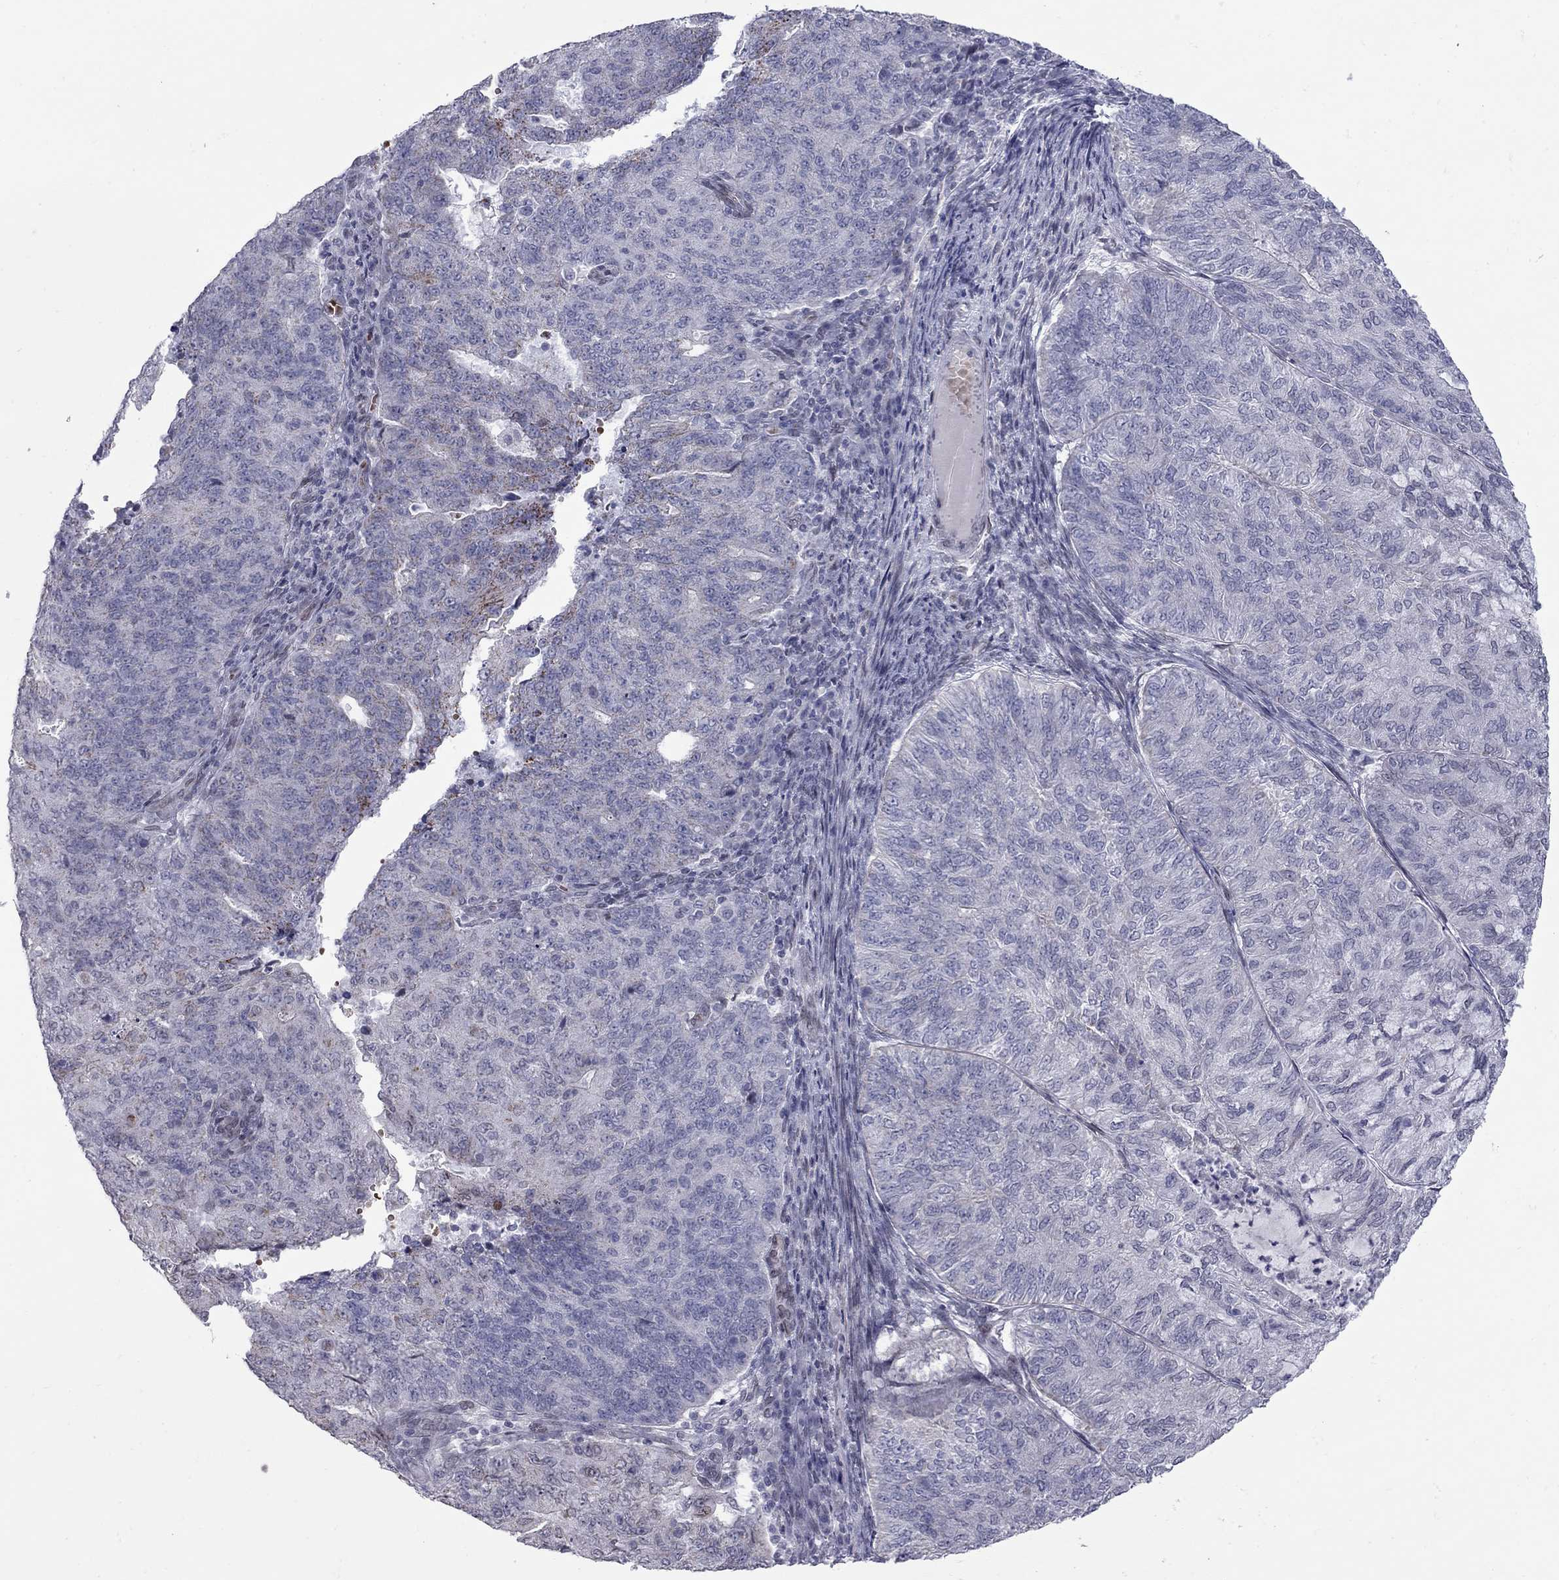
{"staining": {"intensity": "negative", "quantity": "none", "location": "none"}, "tissue": "endometrial cancer", "cell_type": "Tumor cells", "image_type": "cancer", "snomed": [{"axis": "morphology", "description": "Adenocarcinoma, NOS"}, {"axis": "topography", "description": "Endometrium"}], "caption": "This micrograph is of adenocarcinoma (endometrial) stained with IHC to label a protein in brown with the nuclei are counter-stained blue. There is no expression in tumor cells.", "gene": "CLTCL1", "patient": {"sex": "female", "age": 82}}